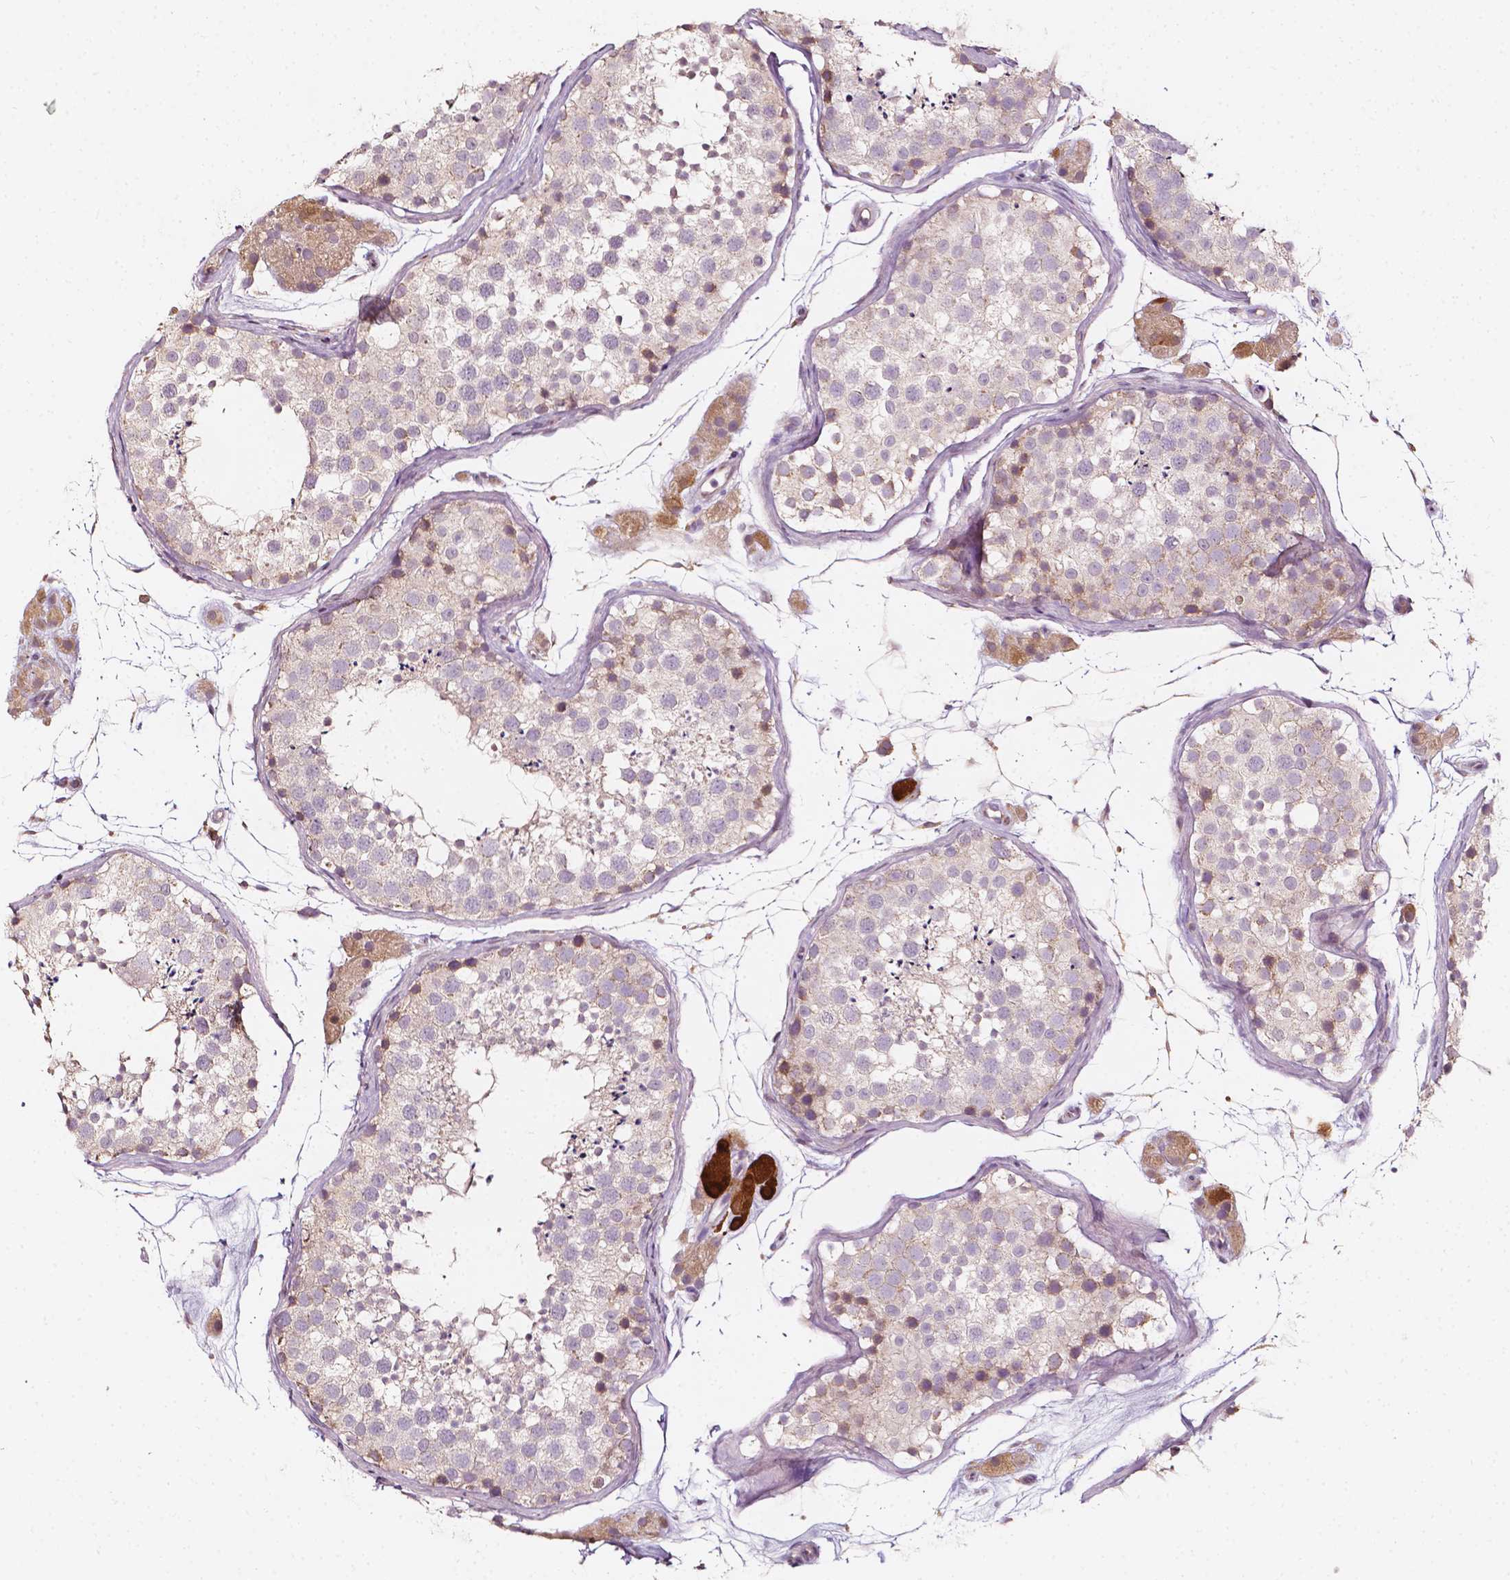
{"staining": {"intensity": "negative", "quantity": "none", "location": "none"}, "tissue": "testis", "cell_type": "Cells in seminiferous ducts", "image_type": "normal", "snomed": [{"axis": "morphology", "description": "Normal tissue, NOS"}, {"axis": "topography", "description": "Testis"}], "caption": "IHC of unremarkable testis displays no staining in cells in seminiferous ducts. (DAB (3,3'-diaminobenzidine) immunohistochemistry (IHC) visualized using brightfield microscopy, high magnification).", "gene": "NPC1L1", "patient": {"sex": "male", "age": 41}}